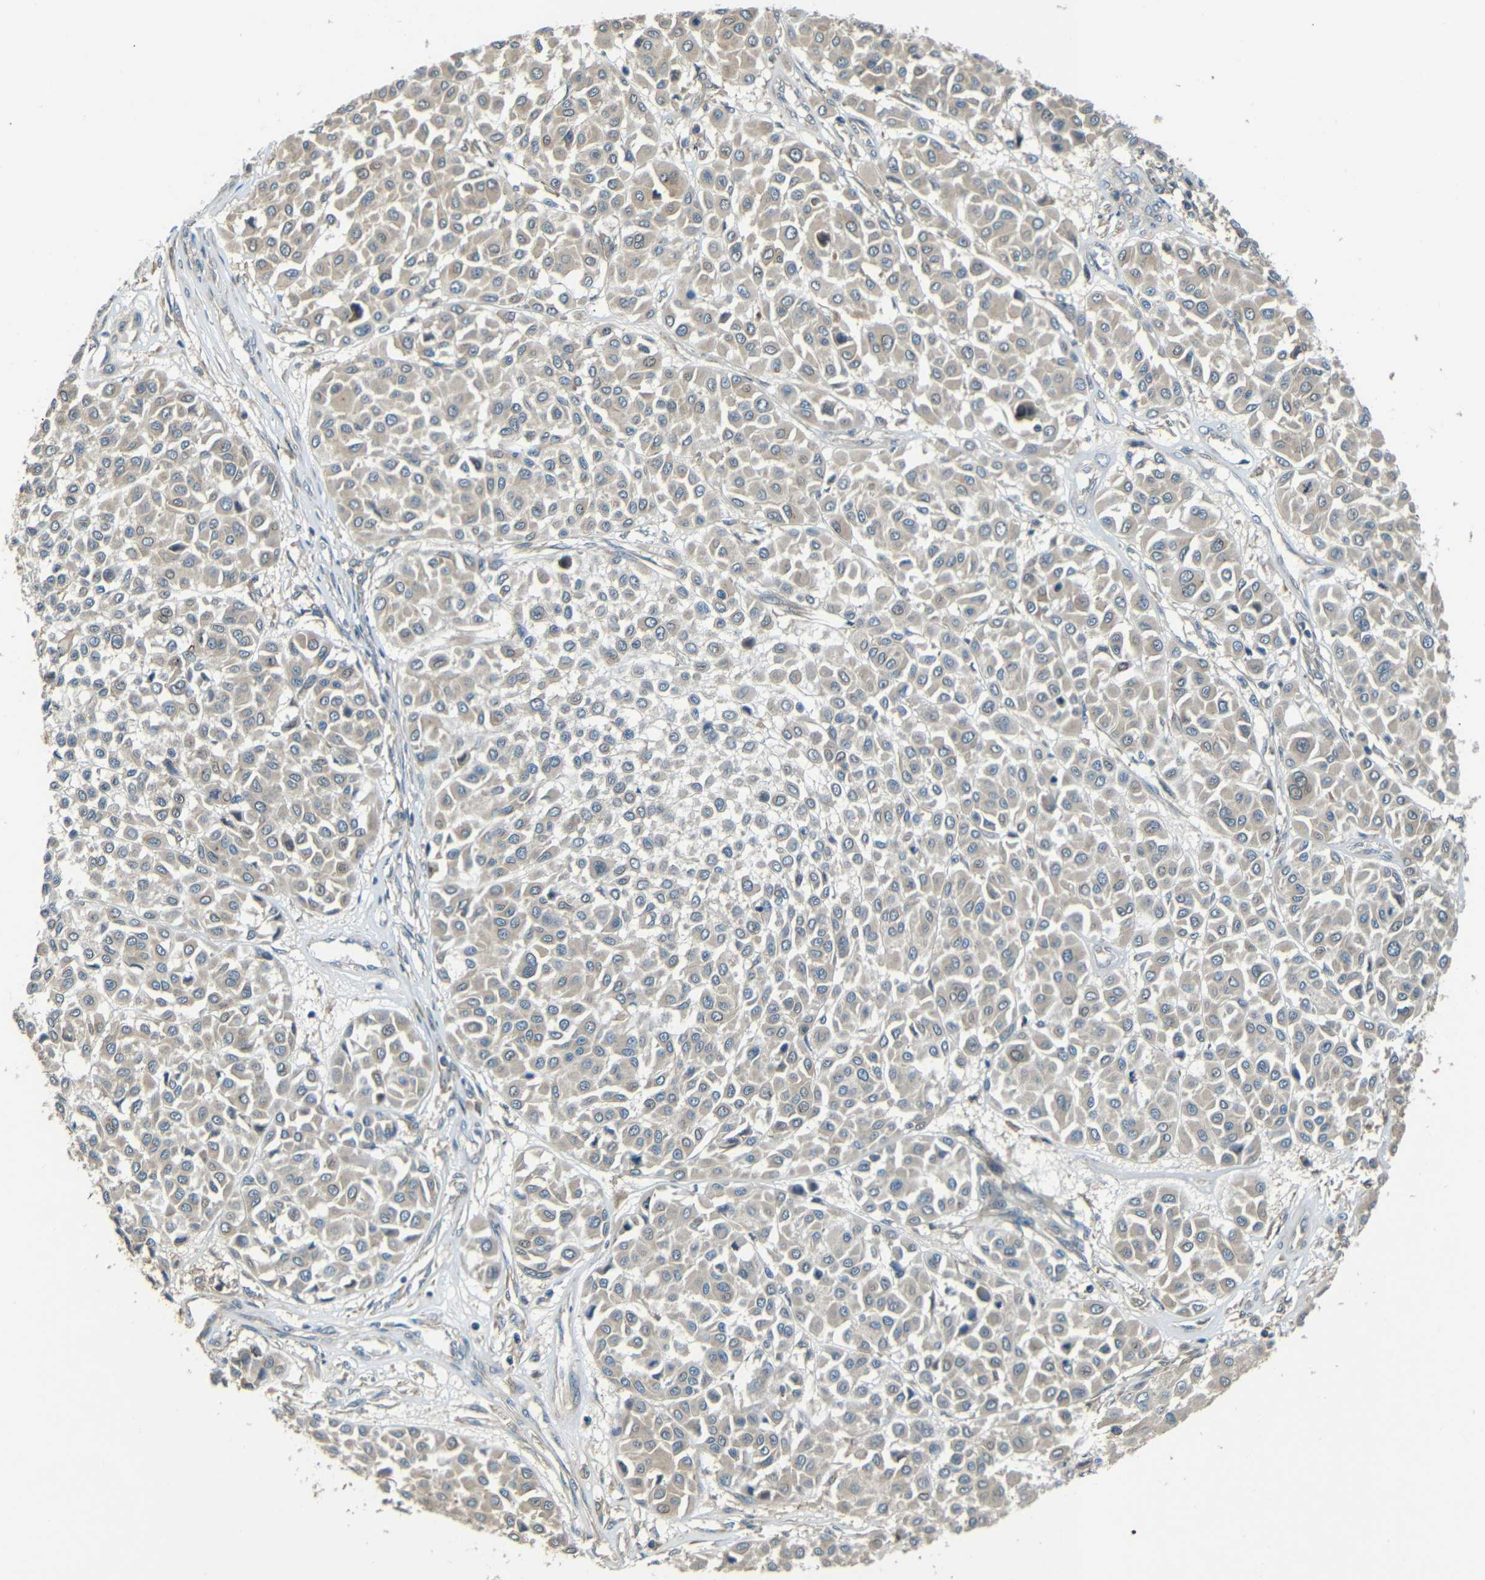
{"staining": {"intensity": "weak", "quantity": "<25%", "location": "cytoplasmic/membranous"}, "tissue": "melanoma", "cell_type": "Tumor cells", "image_type": "cancer", "snomed": [{"axis": "morphology", "description": "Malignant melanoma, Metastatic site"}, {"axis": "topography", "description": "Soft tissue"}], "caption": "High magnification brightfield microscopy of melanoma stained with DAB (brown) and counterstained with hematoxylin (blue): tumor cells show no significant staining.", "gene": "FNDC3A", "patient": {"sex": "male", "age": 41}}